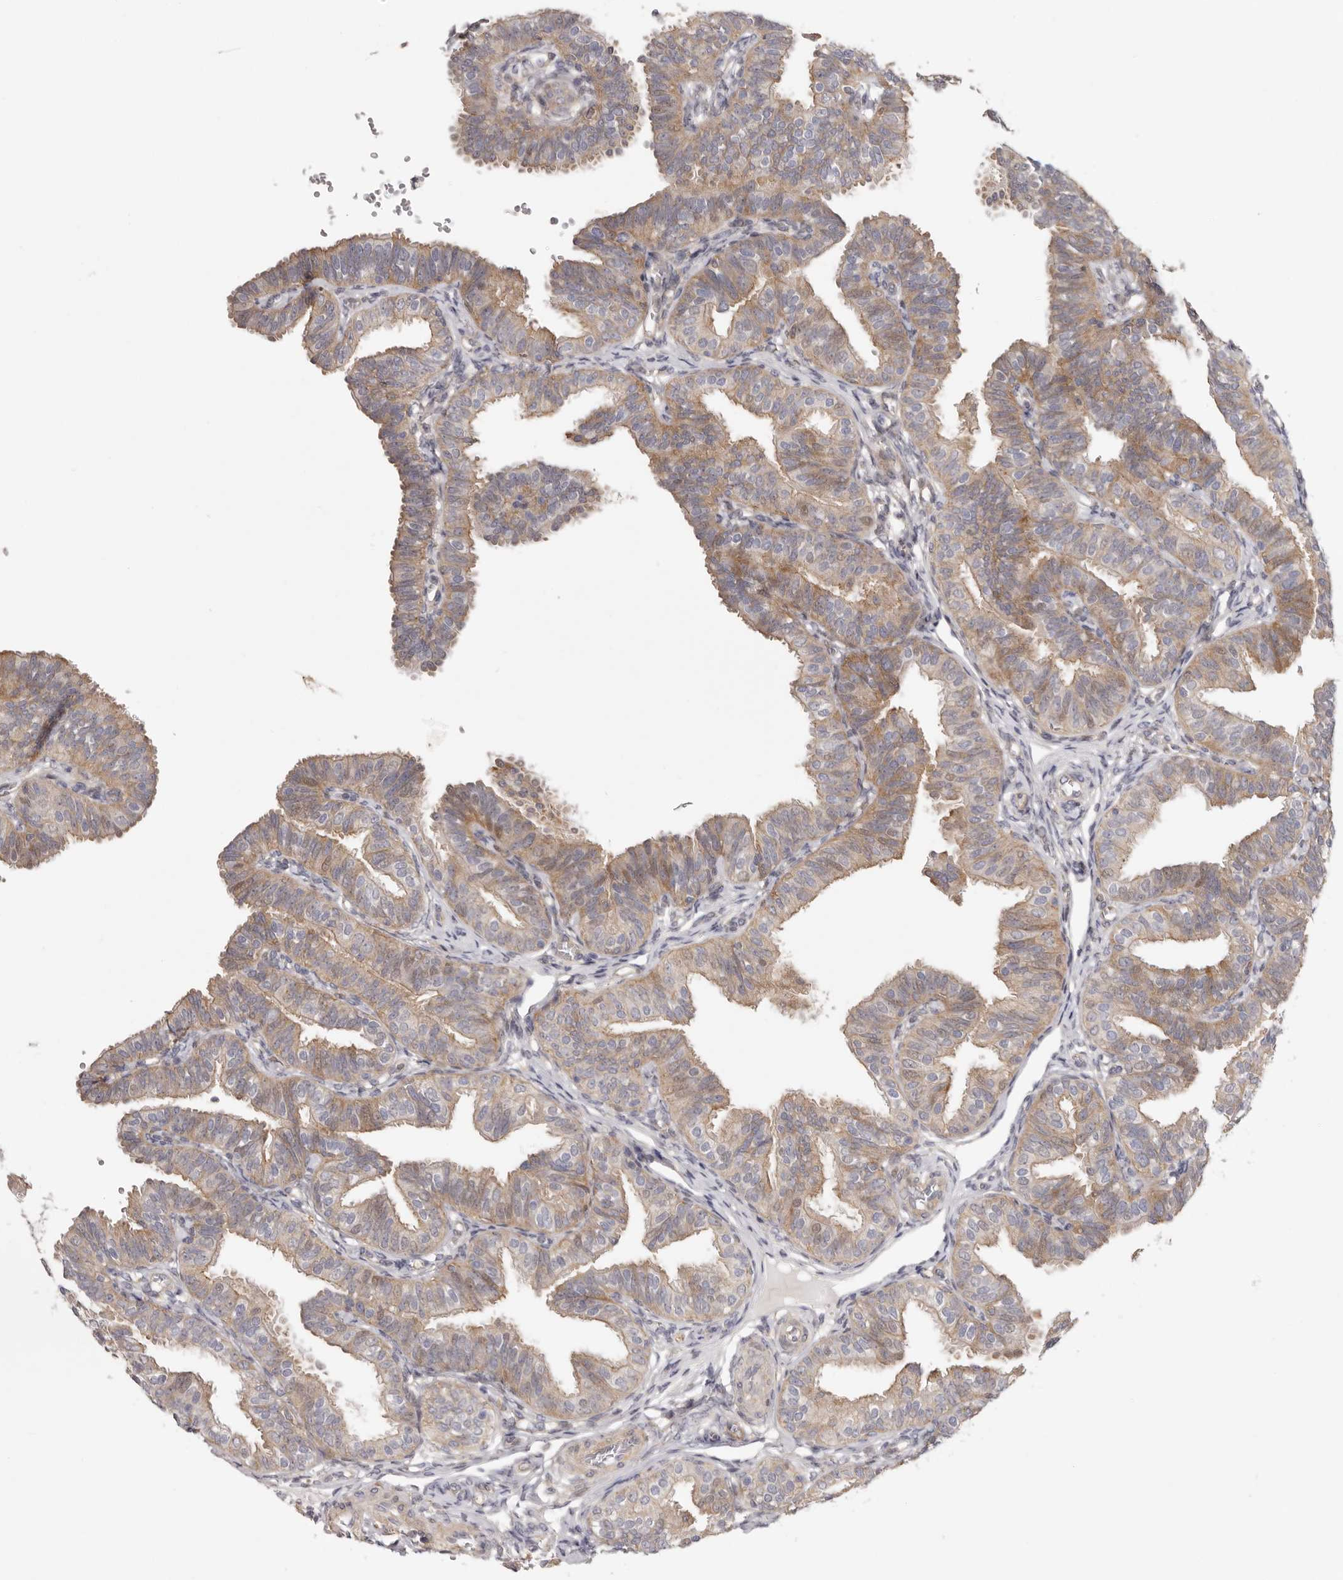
{"staining": {"intensity": "weak", "quantity": ">75%", "location": "cytoplasmic/membranous"}, "tissue": "fallopian tube", "cell_type": "Glandular cells", "image_type": "normal", "snomed": [{"axis": "morphology", "description": "Normal tissue, NOS"}, {"axis": "topography", "description": "Fallopian tube"}], "caption": "The micrograph displays staining of normal fallopian tube, revealing weak cytoplasmic/membranous protein staining (brown color) within glandular cells.", "gene": "MSRB2", "patient": {"sex": "female", "age": 35}}